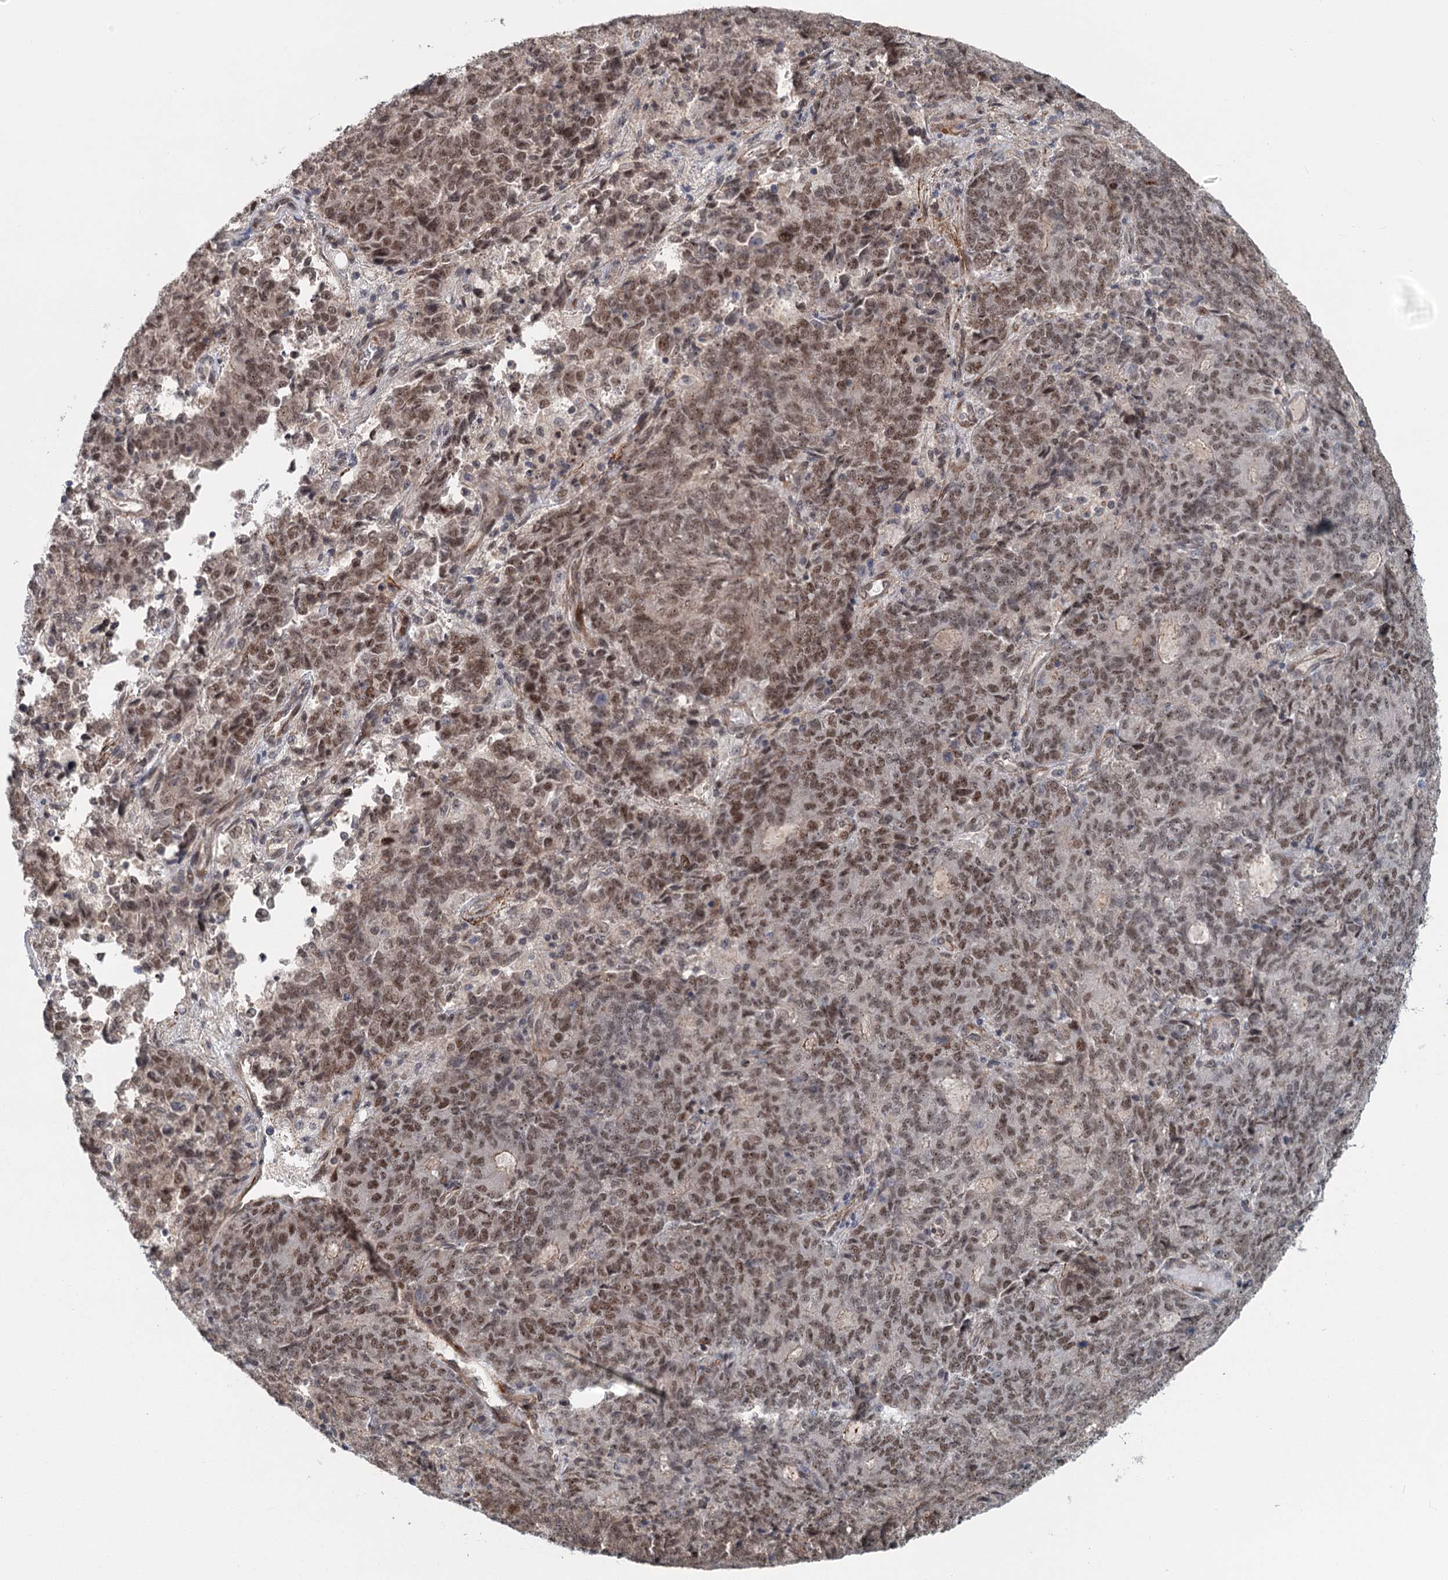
{"staining": {"intensity": "moderate", "quantity": ">75%", "location": "nuclear"}, "tissue": "endometrial cancer", "cell_type": "Tumor cells", "image_type": "cancer", "snomed": [{"axis": "morphology", "description": "Adenocarcinoma, NOS"}, {"axis": "topography", "description": "Endometrium"}], "caption": "Endometrial adenocarcinoma stained with a protein marker displays moderate staining in tumor cells.", "gene": "TAS2R42", "patient": {"sex": "female", "age": 80}}